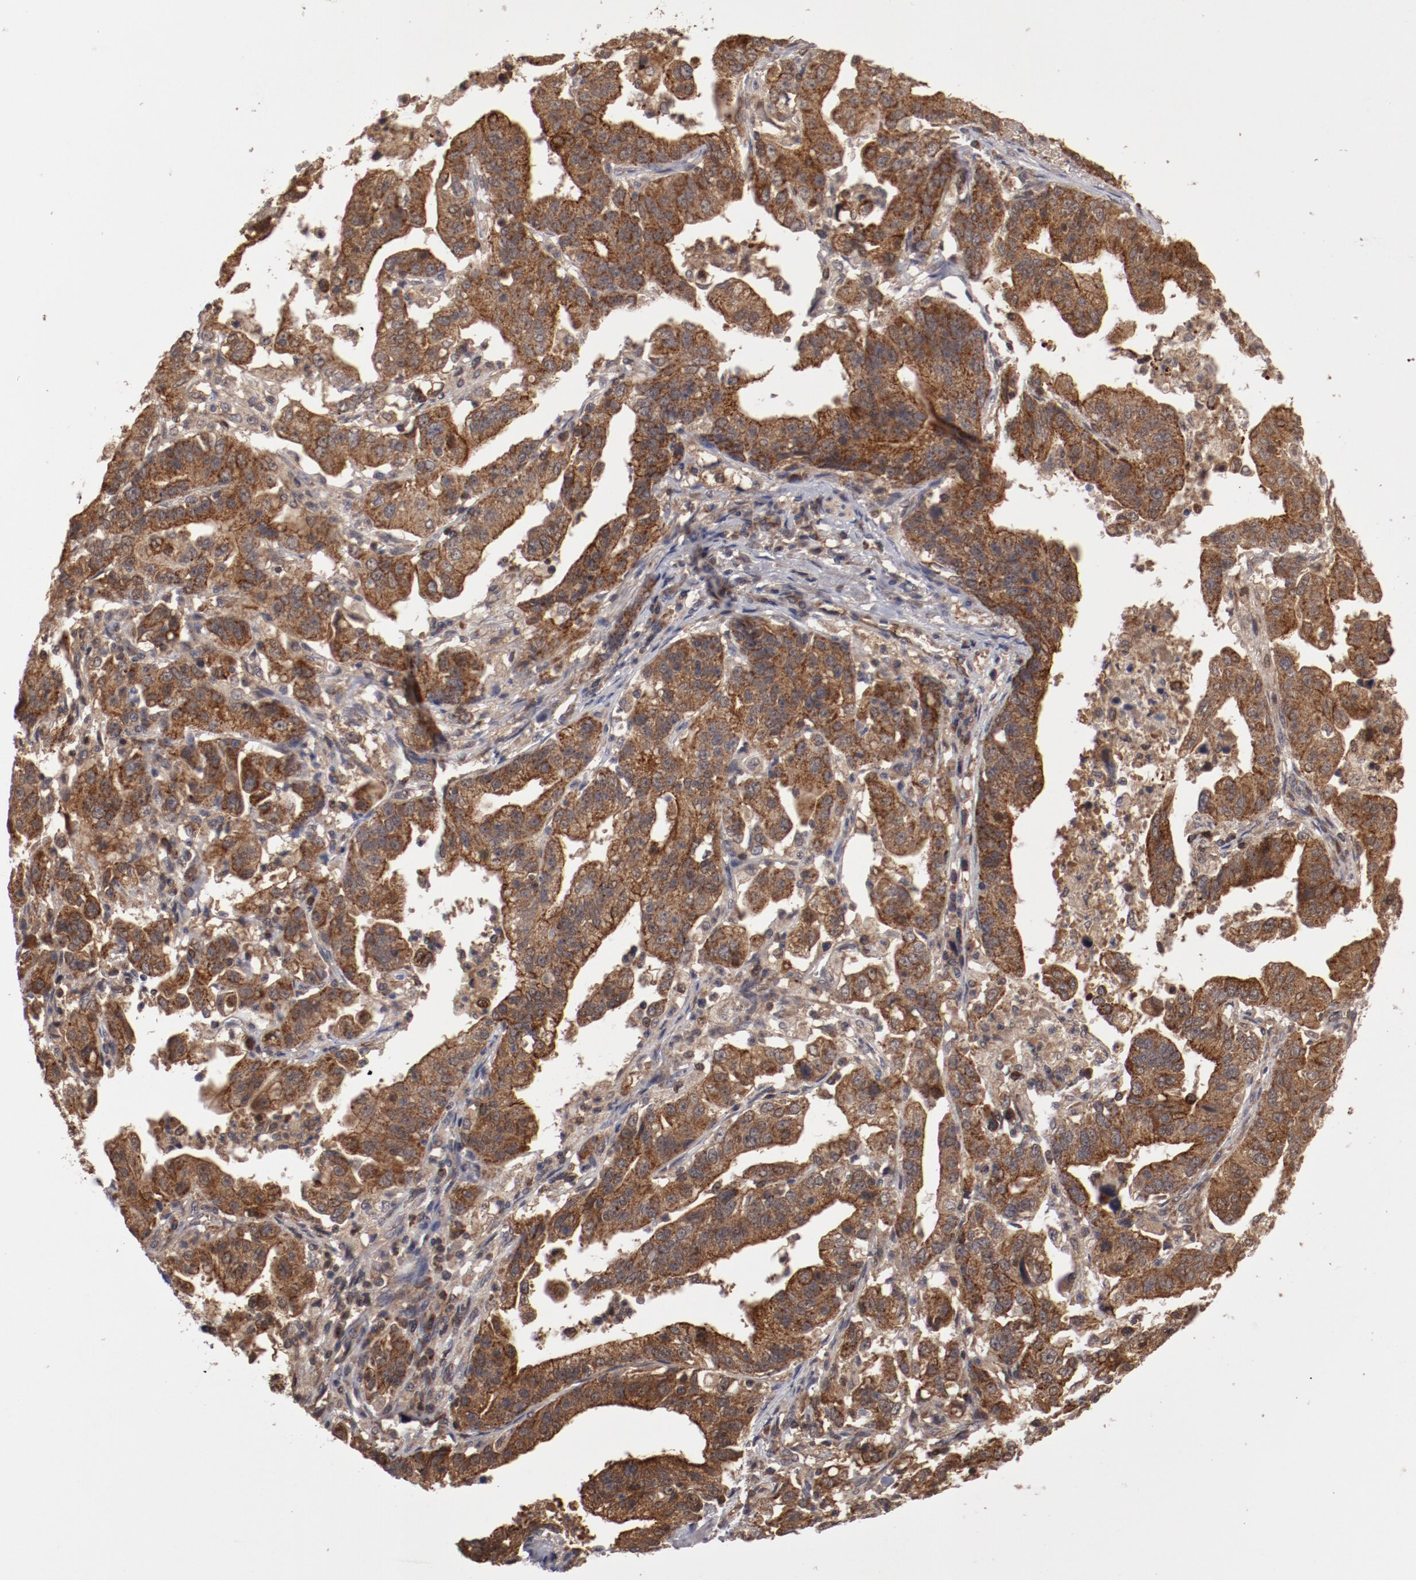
{"staining": {"intensity": "moderate", "quantity": ">75%", "location": "cytoplasmic/membranous"}, "tissue": "stomach cancer", "cell_type": "Tumor cells", "image_type": "cancer", "snomed": [{"axis": "morphology", "description": "Adenocarcinoma, NOS"}, {"axis": "topography", "description": "Stomach, upper"}], "caption": "Immunohistochemical staining of human stomach adenocarcinoma displays moderate cytoplasmic/membranous protein expression in approximately >75% of tumor cells.", "gene": "RPS6KA6", "patient": {"sex": "female", "age": 50}}